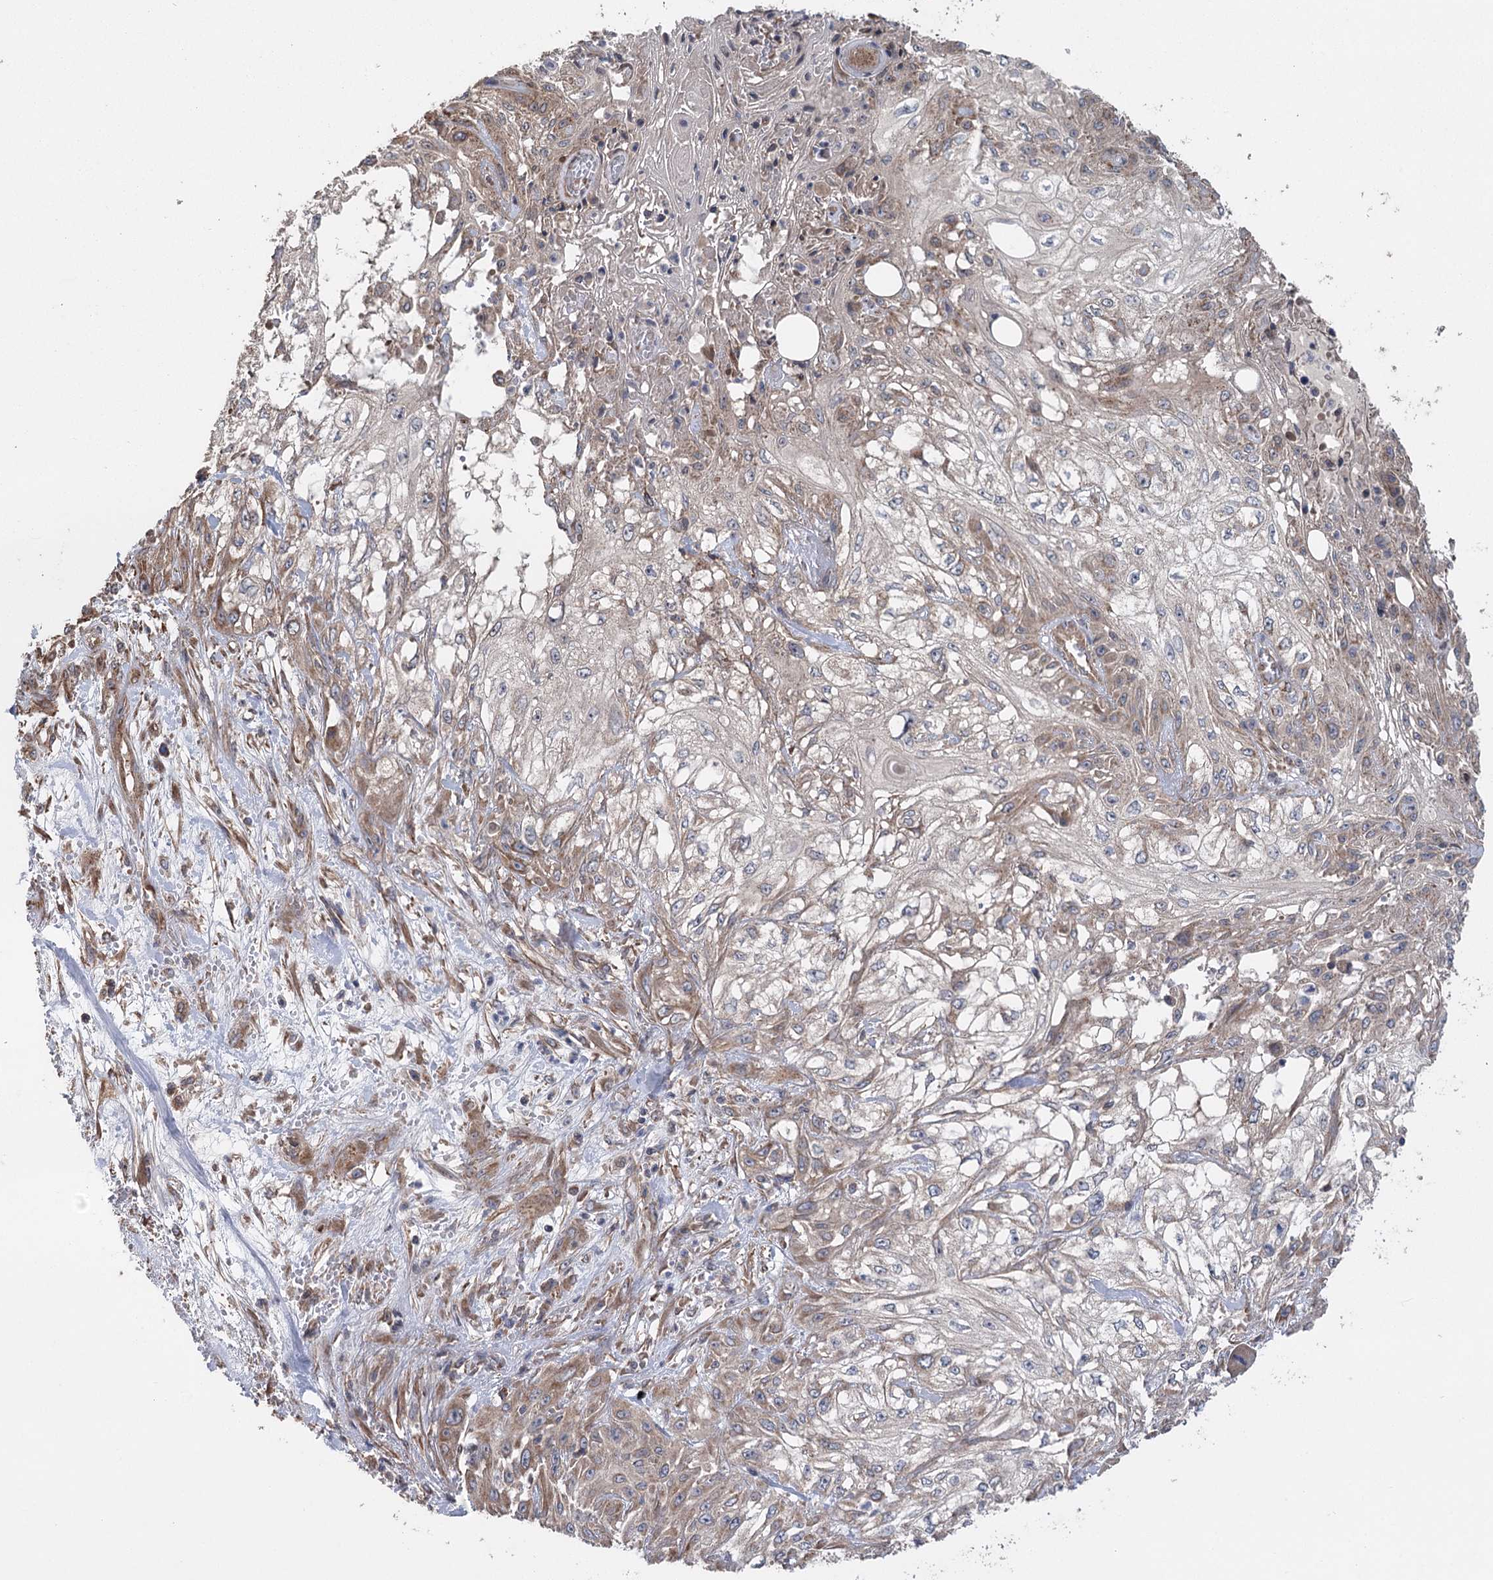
{"staining": {"intensity": "moderate", "quantity": "25%-75%", "location": "cytoplasmic/membranous"}, "tissue": "skin cancer", "cell_type": "Tumor cells", "image_type": "cancer", "snomed": [{"axis": "morphology", "description": "Squamous cell carcinoma, NOS"}, {"axis": "morphology", "description": "Squamous cell carcinoma, metastatic, NOS"}, {"axis": "topography", "description": "Skin"}, {"axis": "topography", "description": "Lymph node"}], "caption": "Human squamous cell carcinoma (skin) stained with a brown dye displays moderate cytoplasmic/membranous positive staining in about 25%-75% of tumor cells.", "gene": "RWDD4", "patient": {"sex": "male", "age": 75}}